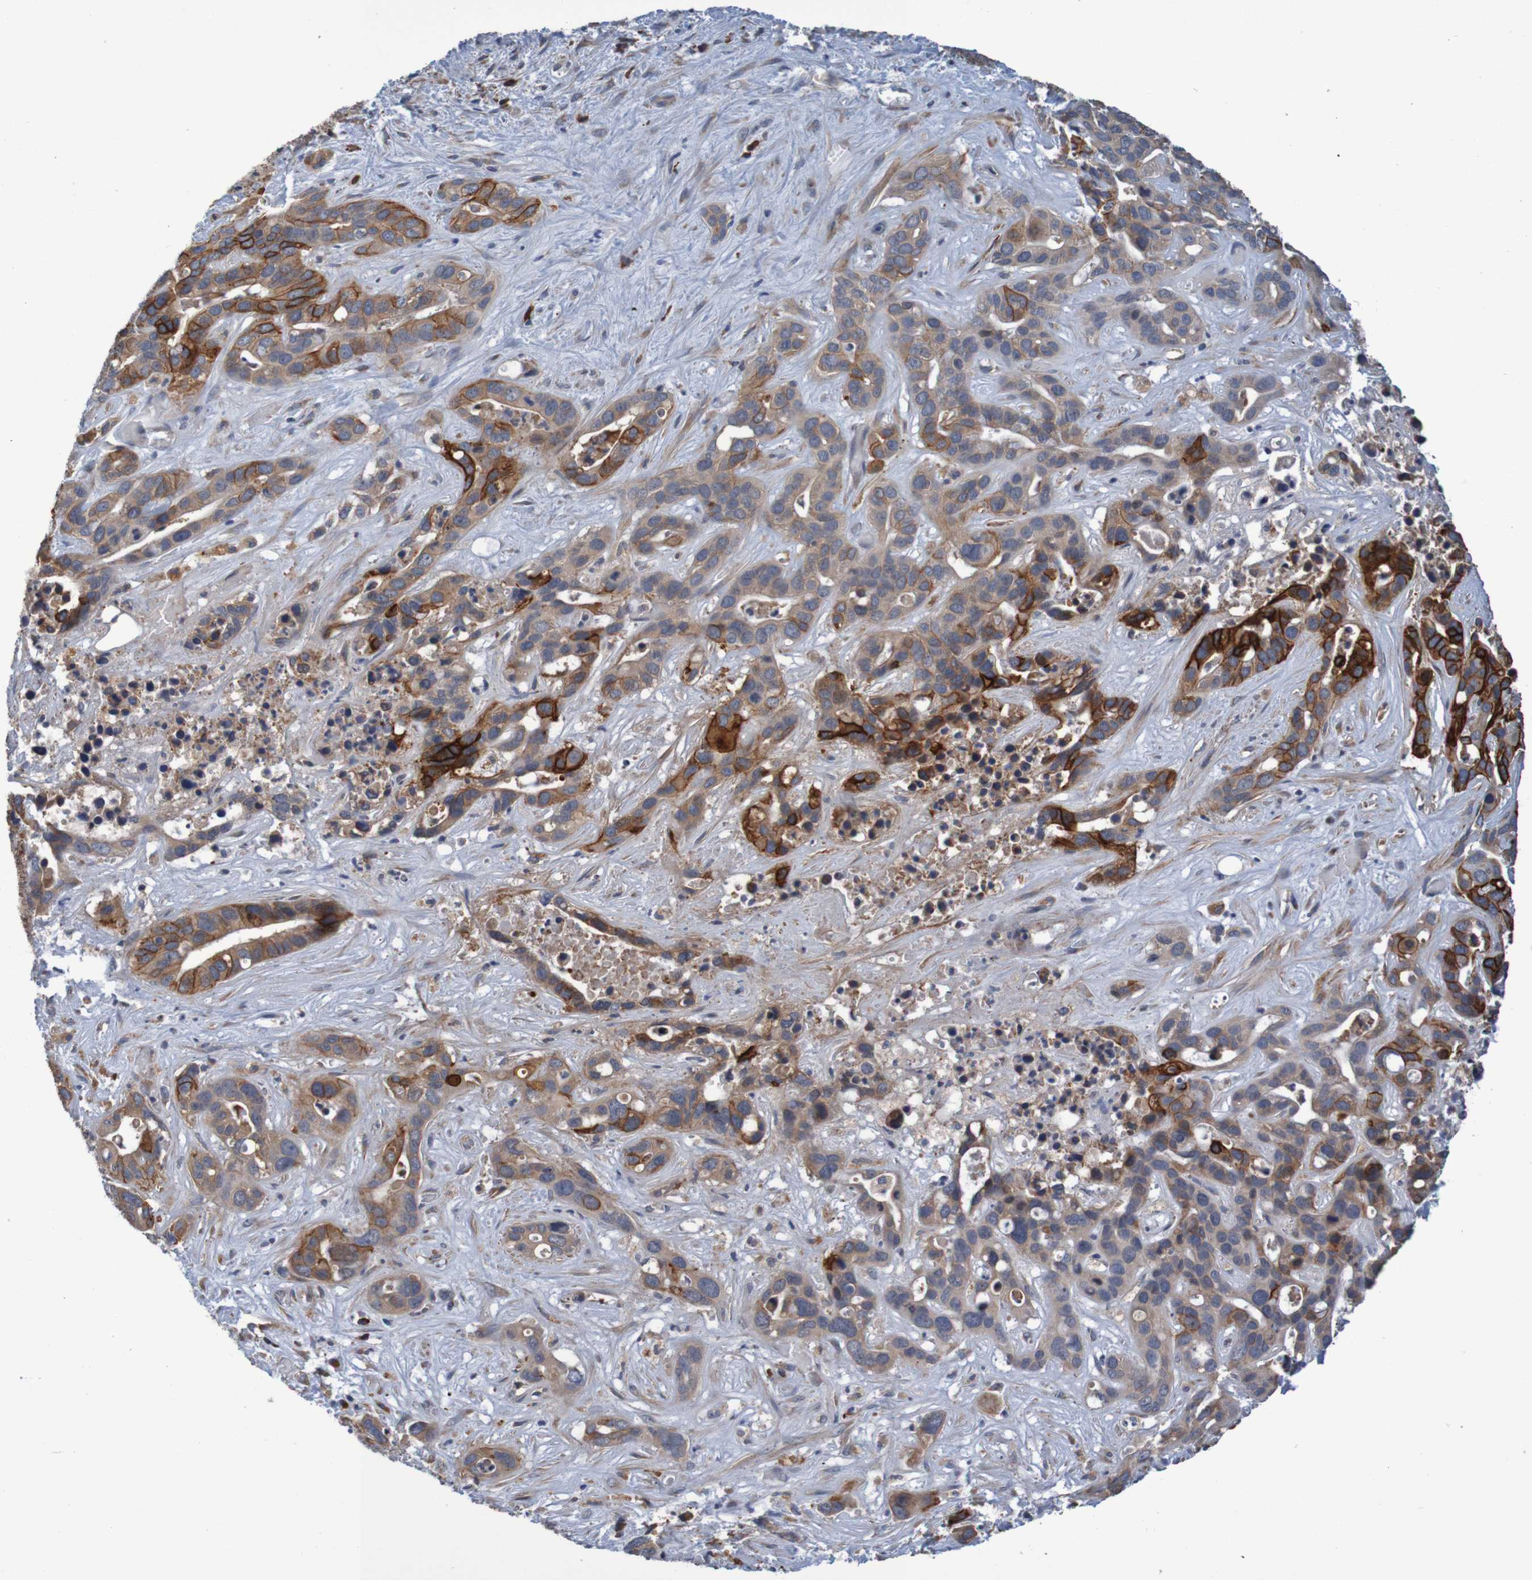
{"staining": {"intensity": "strong", "quantity": "25%-75%", "location": "cytoplasmic/membranous"}, "tissue": "liver cancer", "cell_type": "Tumor cells", "image_type": "cancer", "snomed": [{"axis": "morphology", "description": "Cholangiocarcinoma"}, {"axis": "topography", "description": "Liver"}], "caption": "Immunohistochemical staining of cholangiocarcinoma (liver) displays strong cytoplasmic/membranous protein expression in about 25%-75% of tumor cells.", "gene": "CLDN18", "patient": {"sex": "female", "age": 65}}